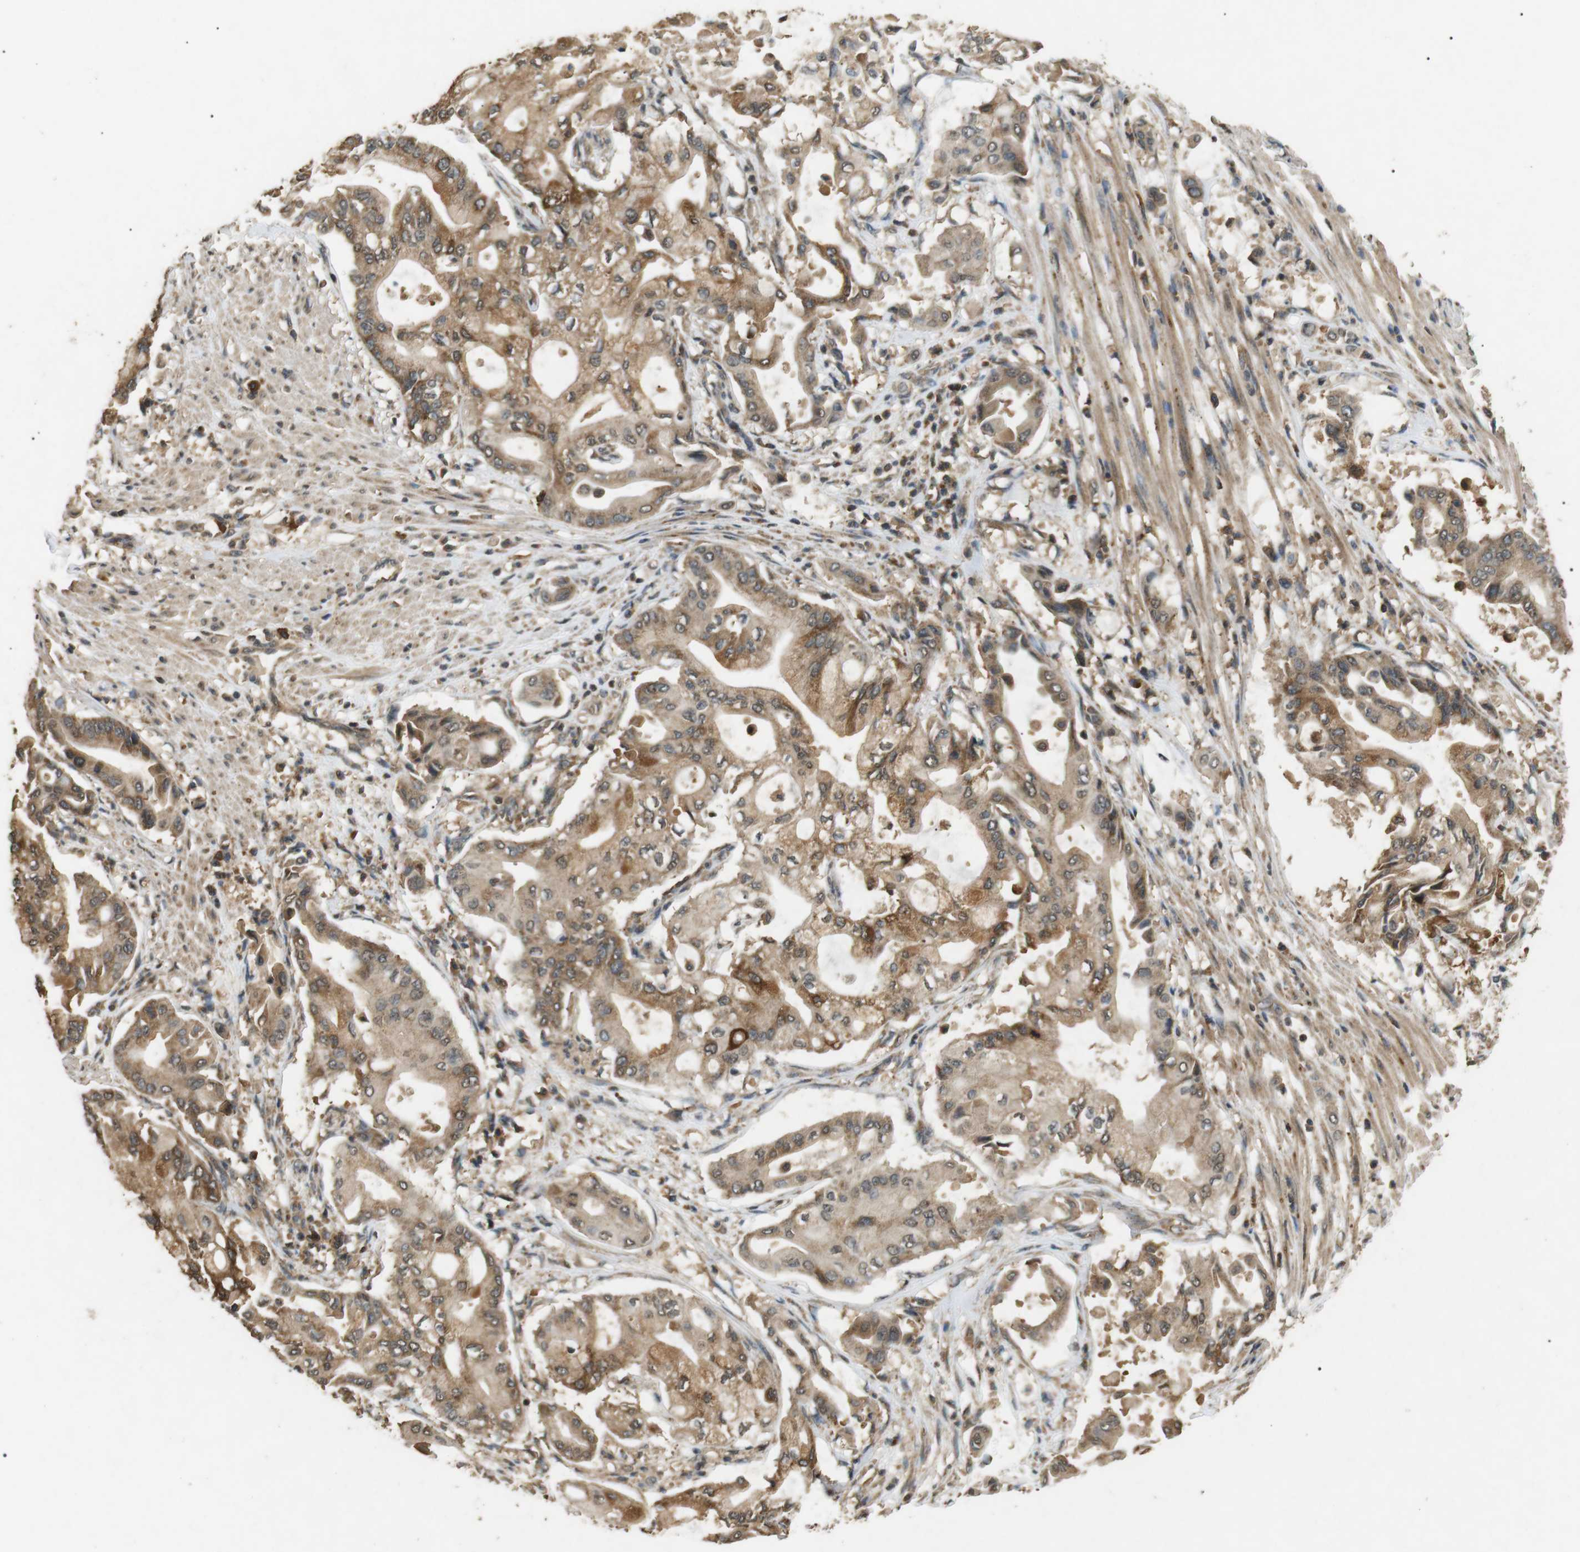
{"staining": {"intensity": "moderate", "quantity": ">75%", "location": "cytoplasmic/membranous"}, "tissue": "pancreatic cancer", "cell_type": "Tumor cells", "image_type": "cancer", "snomed": [{"axis": "morphology", "description": "Adenocarcinoma, NOS"}, {"axis": "morphology", "description": "Adenocarcinoma, metastatic, NOS"}, {"axis": "topography", "description": "Lymph node"}, {"axis": "topography", "description": "Pancreas"}, {"axis": "topography", "description": "Duodenum"}], "caption": "DAB immunohistochemical staining of human pancreatic metastatic adenocarcinoma shows moderate cytoplasmic/membranous protein staining in approximately >75% of tumor cells. The staining was performed using DAB (3,3'-diaminobenzidine), with brown indicating positive protein expression. Nuclei are stained blue with hematoxylin.", "gene": "TBC1D15", "patient": {"sex": "female", "age": 64}}